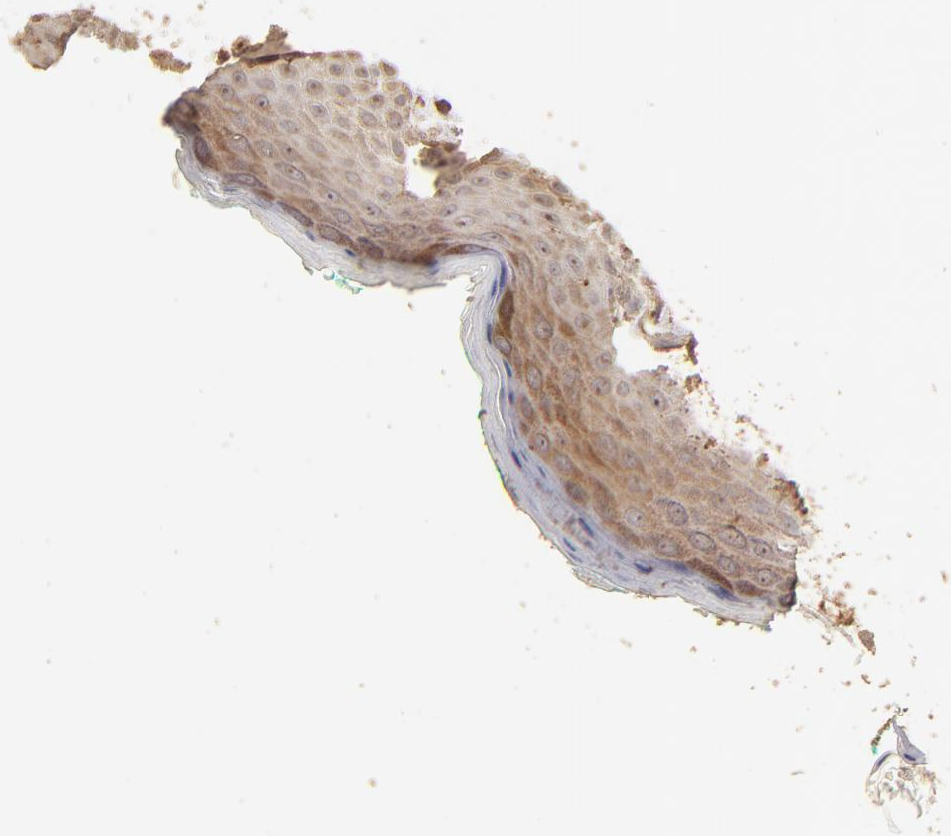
{"staining": {"intensity": "moderate", "quantity": ">75%", "location": "cytoplasmic/membranous"}, "tissue": "skin", "cell_type": "Epidermal cells", "image_type": "normal", "snomed": [{"axis": "morphology", "description": "Normal tissue, NOS"}, {"axis": "topography", "description": "Anal"}], "caption": "Immunohistochemistry (IHC) image of benign skin stained for a protein (brown), which displays medium levels of moderate cytoplasmic/membranous staining in about >75% of epidermal cells.", "gene": "STON2", "patient": {"sex": "male", "age": 74}}